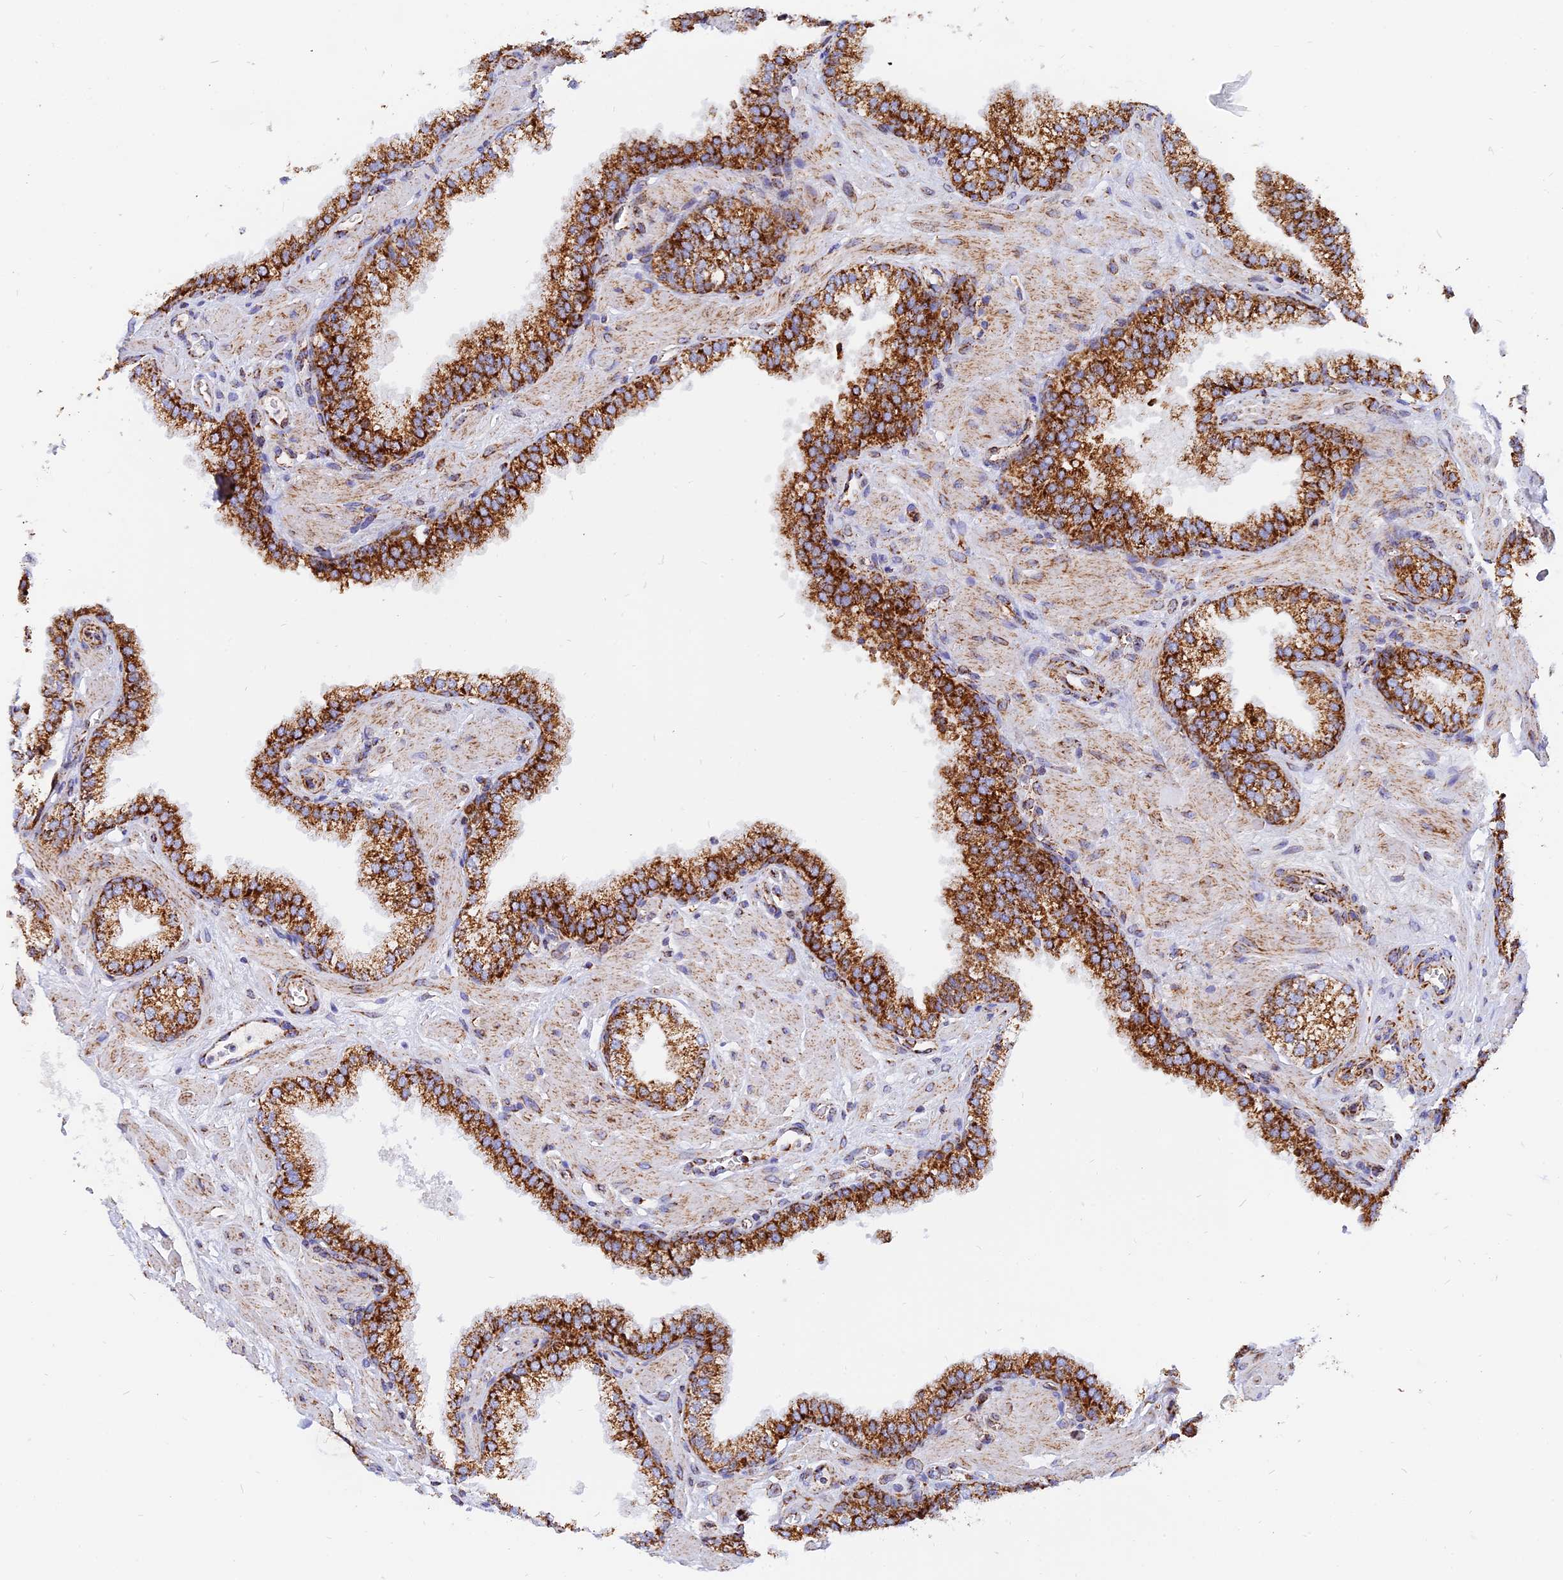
{"staining": {"intensity": "strong", "quantity": ">75%", "location": "cytoplasmic/membranous"}, "tissue": "prostate", "cell_type": "Glandular cells", "image_type": "normal", "snomed": [{"axis": "morphology", "description": "Normal tissue, NOS"}, {"axis": "morphology", "description": "Urothelial carcinoma, Low grade"}, {"axis": "topography", "description": "Urinary bladder"}, {"axis": "topography", "description": "Prostate"}], "caption": "Prostate stained for a protein demonstrates strong cytoplasmic/membranous positivity in glandular cells. (Stains: DAB in brown, nuclei in blue, Microscopy: brightfield microscopy at high magnification).", "gene": "NDUFB6", "patient": {"sex": "male", "age": 60}}